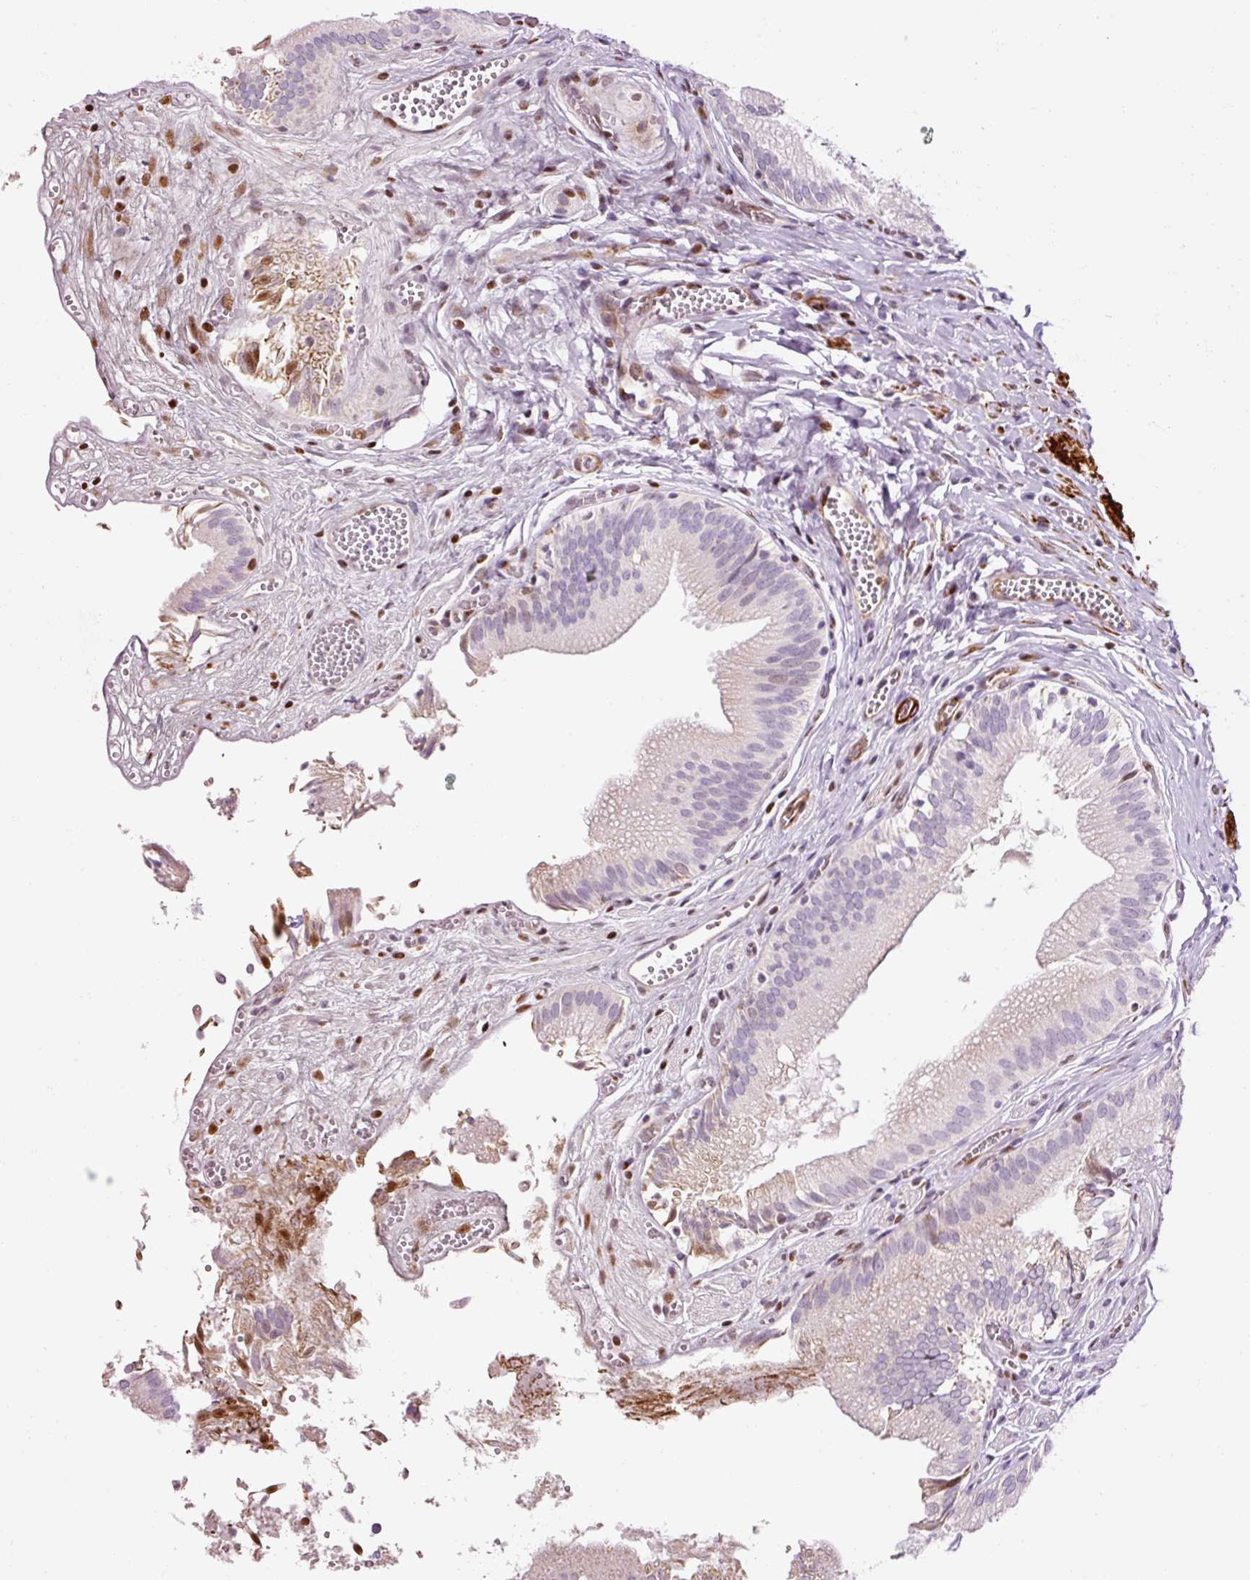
{"staining": {"intensity": "moderate", "quantity": "<25%", "location": "nuclear"}, "tissue": "gallbladder", "cell_type": "Glandular cells", "image_type": "normal", "snomed": [{"axis": "morphology", "description": "Normal tissue, NOS"}, {"axis": "topography", "description": "Gallbladder"}, {"axis": "topography", "description": "Peripheral nerve tissue"}], "caption": "Immunohistochemical staining of benign gallbladder exhibits low levels of moderate nuclear staining in about <25% of glandular cells.", "gene": "ANKRD20A1", "patient": {"sex": "male", "age": 17}}